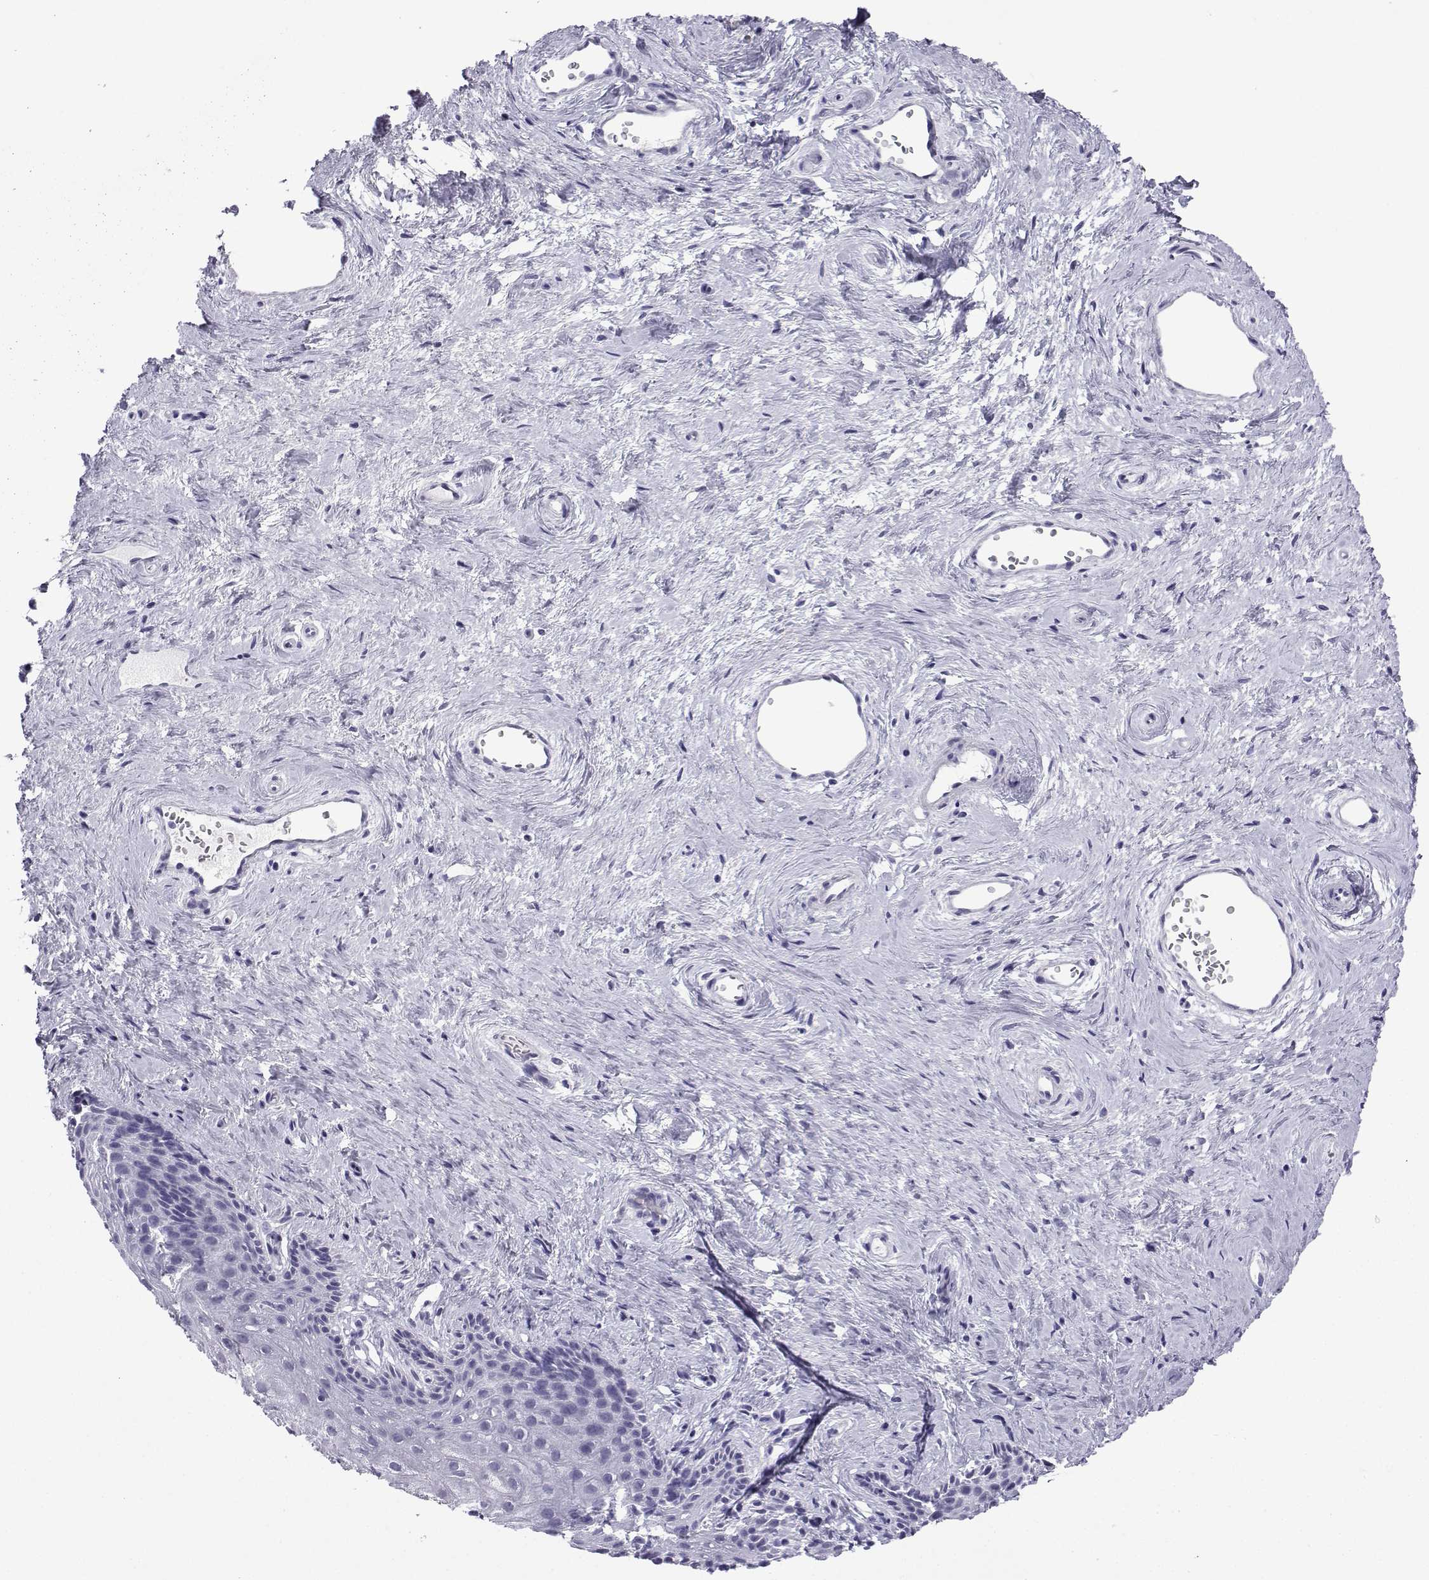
{"staining": {"intensity": "negative", "quantity": "none", "location": "none"}, "tissue": "vagina", "cell_type": "Squamous epithelial cells", "image_type": "normal", "snomed": [{"axis": "morphology", "description": "Normal tissue, NOS"}, {"axis": "topography", "description": "Vagina"}], "caption": "IHC of benign vagina exhibits no positivity in squamous epithelial cells. (Stains: DAB immunohistochemistry (IHC) with hematoxylin counter stain, Microscopy: brightfield microscopy at high magnification).", "gene": "TRIM46", "patient": {"sex": "female", "age": 45}}